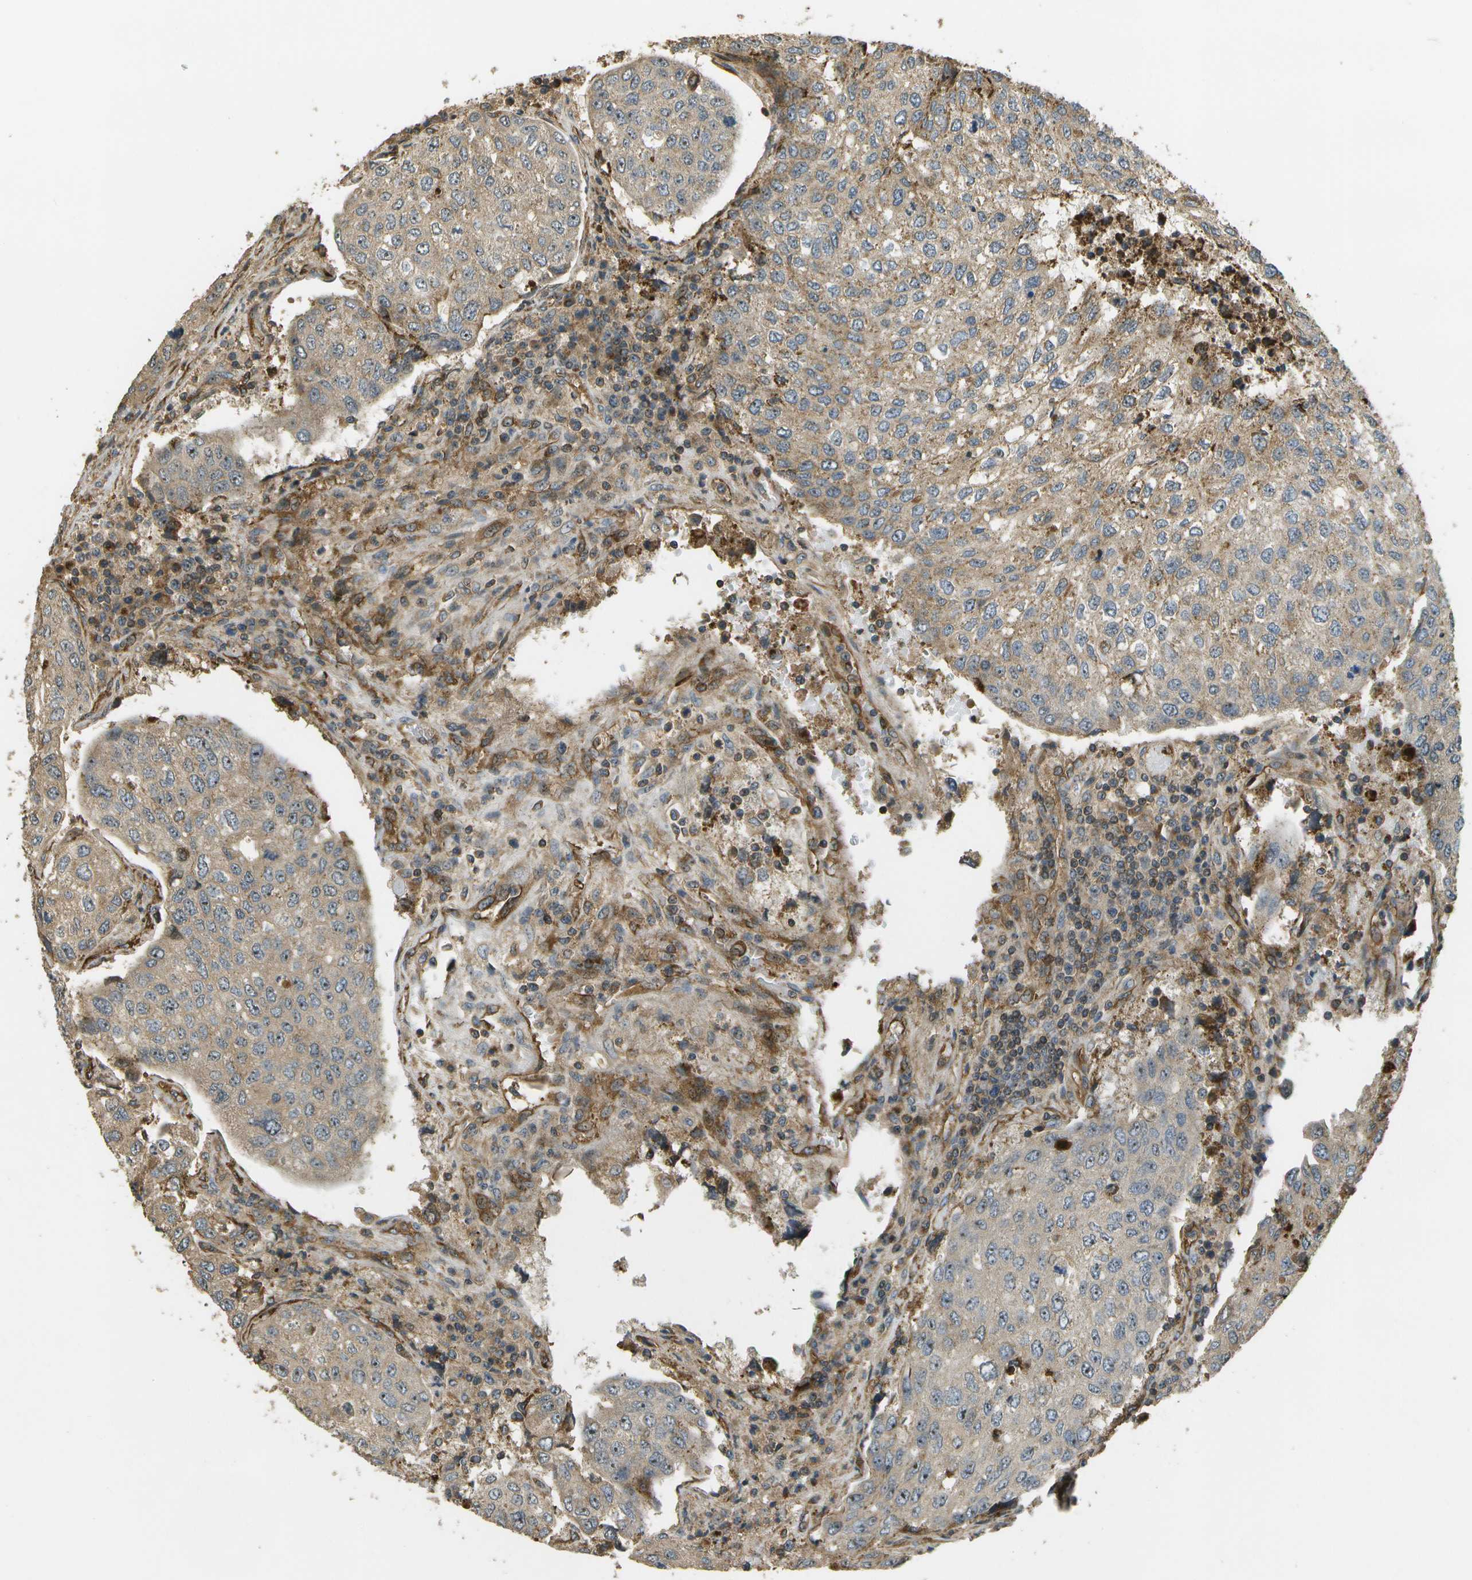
{"staining": {"intensity": "weak", "quantity": ">75%", "location": "cytoplasmic/membranous,nuclear"}, "tissue": "urothelial cancer", "cell_type": "Tumor cells", "image_type": "cancer", "snomed": [{"axis": "morphology", "description": "Urothelial carcinoma, High grade"}, {"axis": "topography", "description": "Lymph node"}, {"axis": "topography", "description": "Urinary bladder"}], "caption": "This is an image of immunohistochemistry staining of urothelial cancer, which shows weak staining in the cytoplasmic/membranous and nuclear of tumor cells.", "gene": "LRP12", "patient": {"sex": "male", "age": 51}}